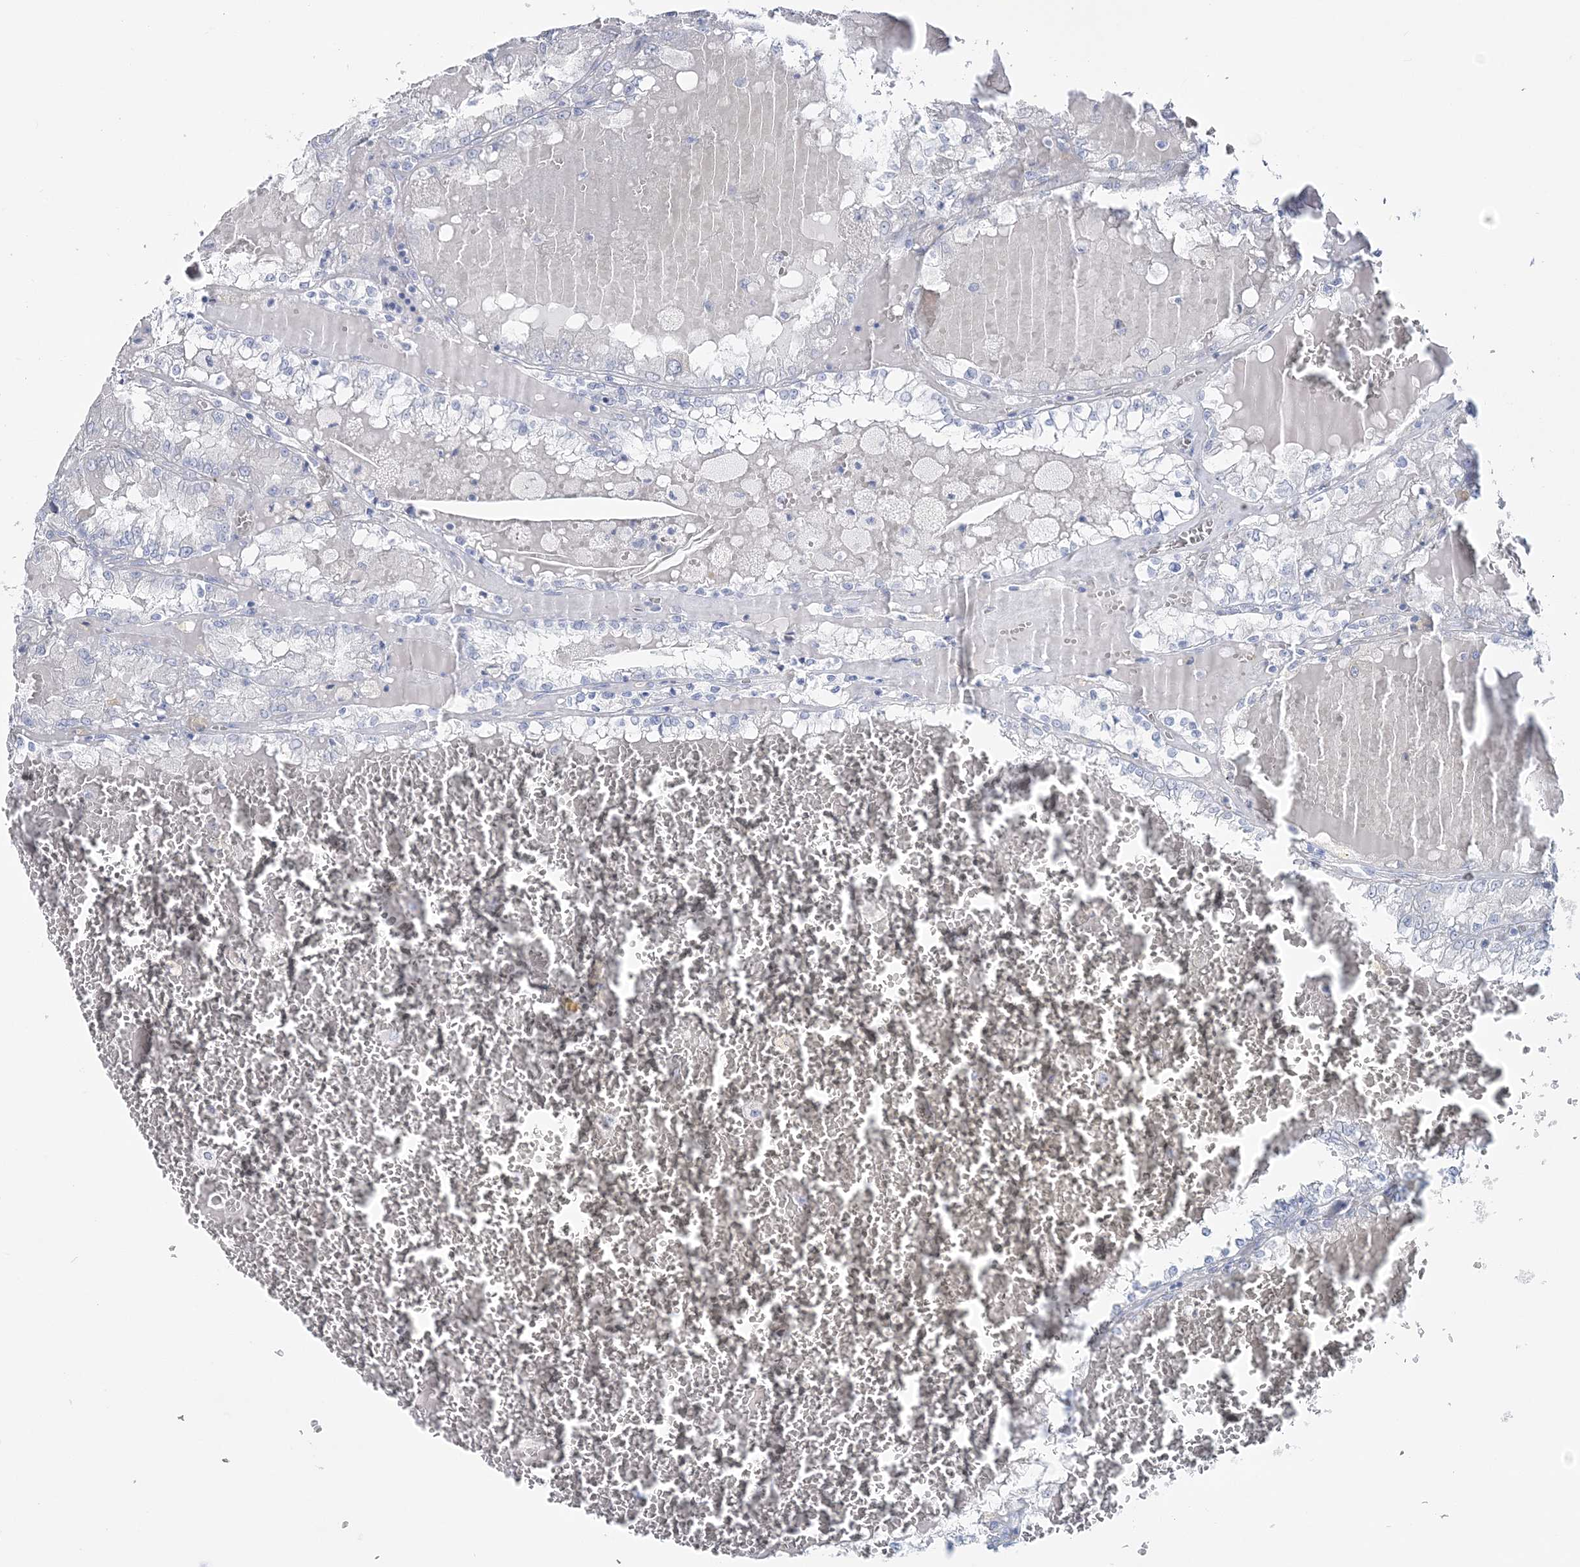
{"staining": {"intensity": "negative", "quantity": "none", "location": "none"}, "tissue": "renal cancer", "cell_type": "Tumor cells", "image_type": "cancer", "snomed": [{"axis": "morphology", "description": "Adenocarcinoma, NOS"}, {"axis": "topography", "description": "Kidney"}], "caption": "Tumor cells are negative for protein expression in human renal adenocarcinoma.", "gene": "CYP3A4", "patient": {"sex": "female", "age": 56}}